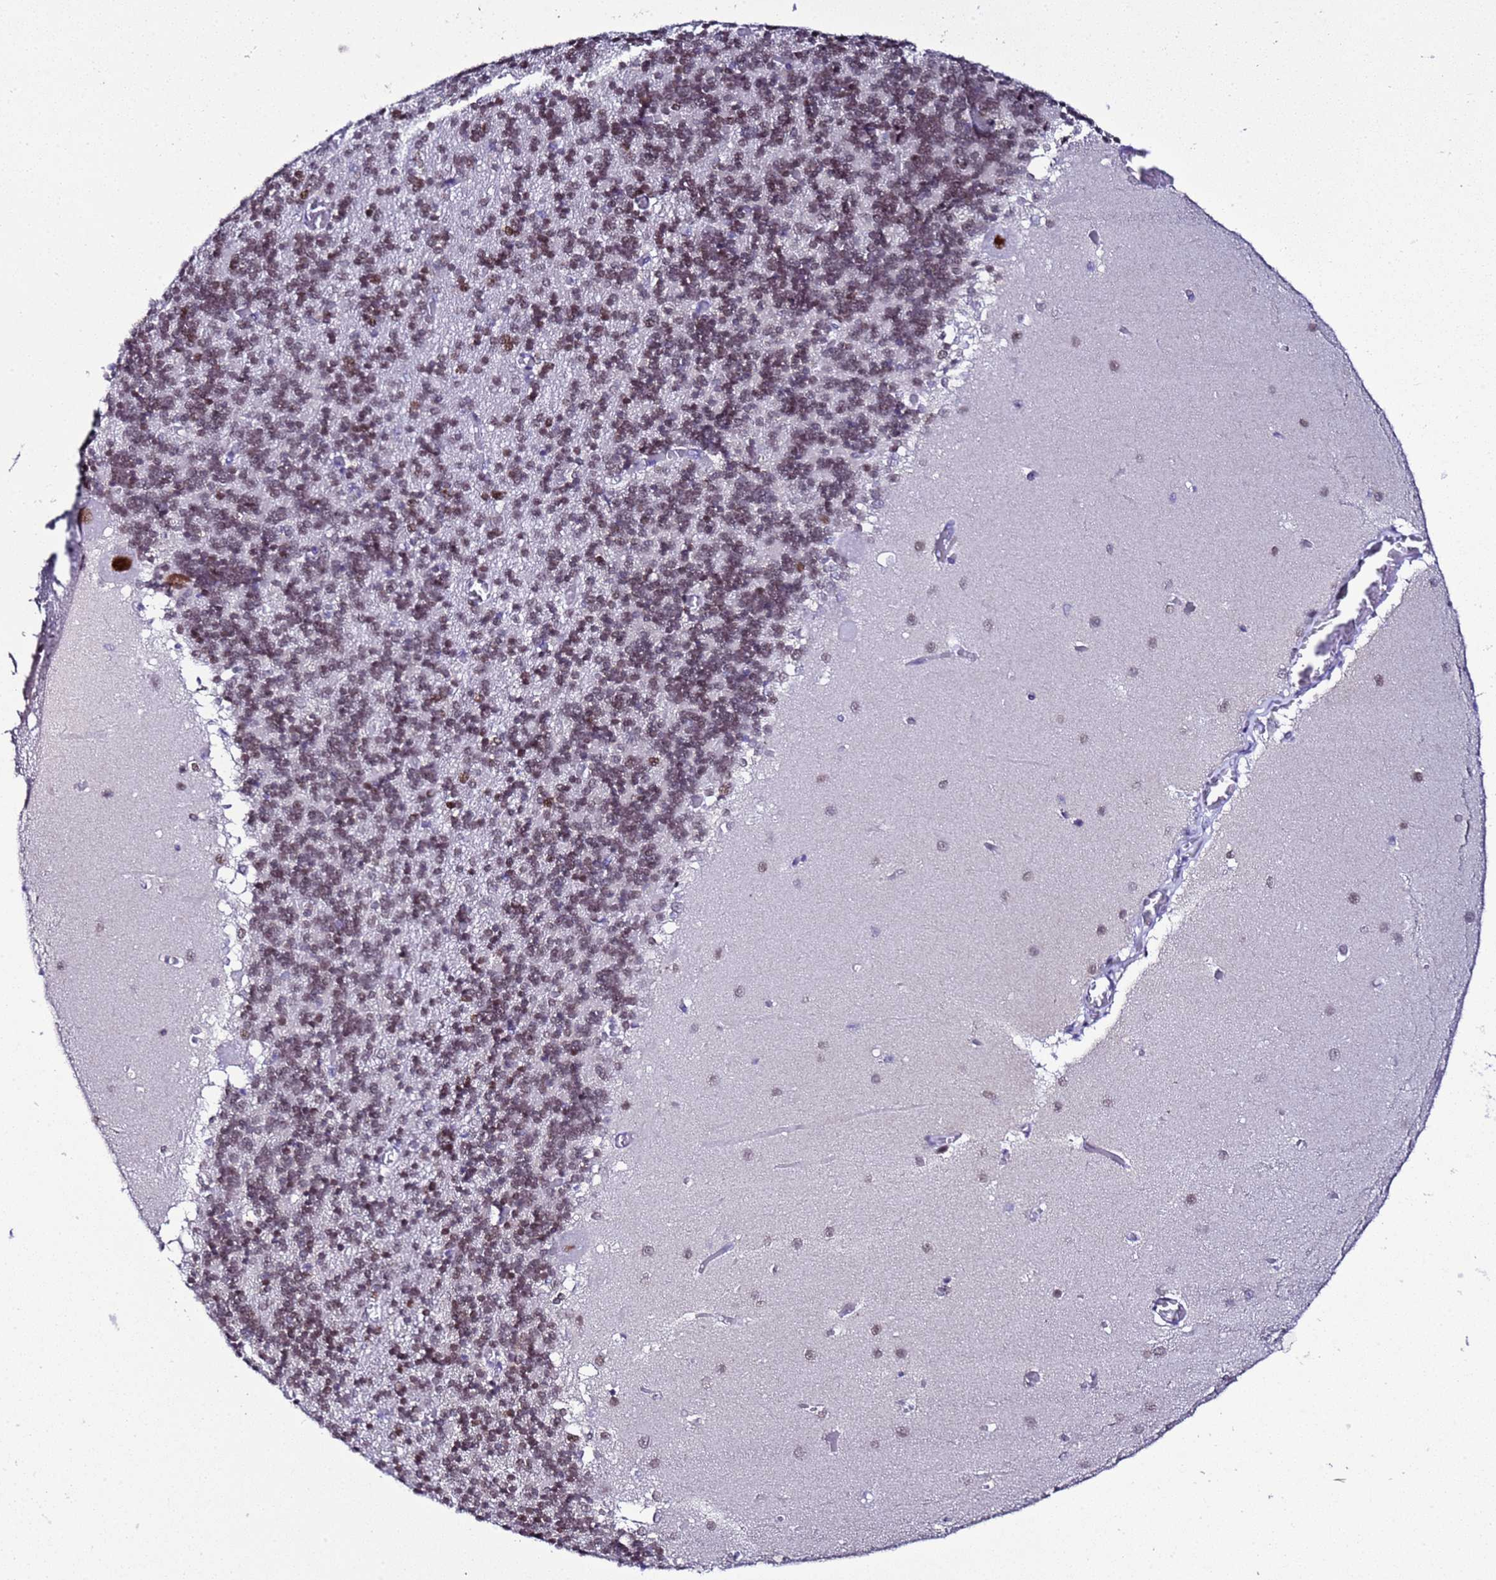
{"staining": {"intensity": "moderate", "quantity": ">75%", "location": "nuclear"}, "tissue": "cerebellum", "cell_type": "Cells in granular layer", "image_type": "normal", "snomed": [{"axis": "morphology", "description": "Normal tissue, NOS"}, {"axis": "topography", "description": "Cerebellum"}], "caption": "Cerebellum stained with immunohistochemistry (IHC) reveals moderate nuclear staining in about >75% of cells in granular layer.", "gene": "BCL7A", "patient": {"sex": "male", "age": 37}}